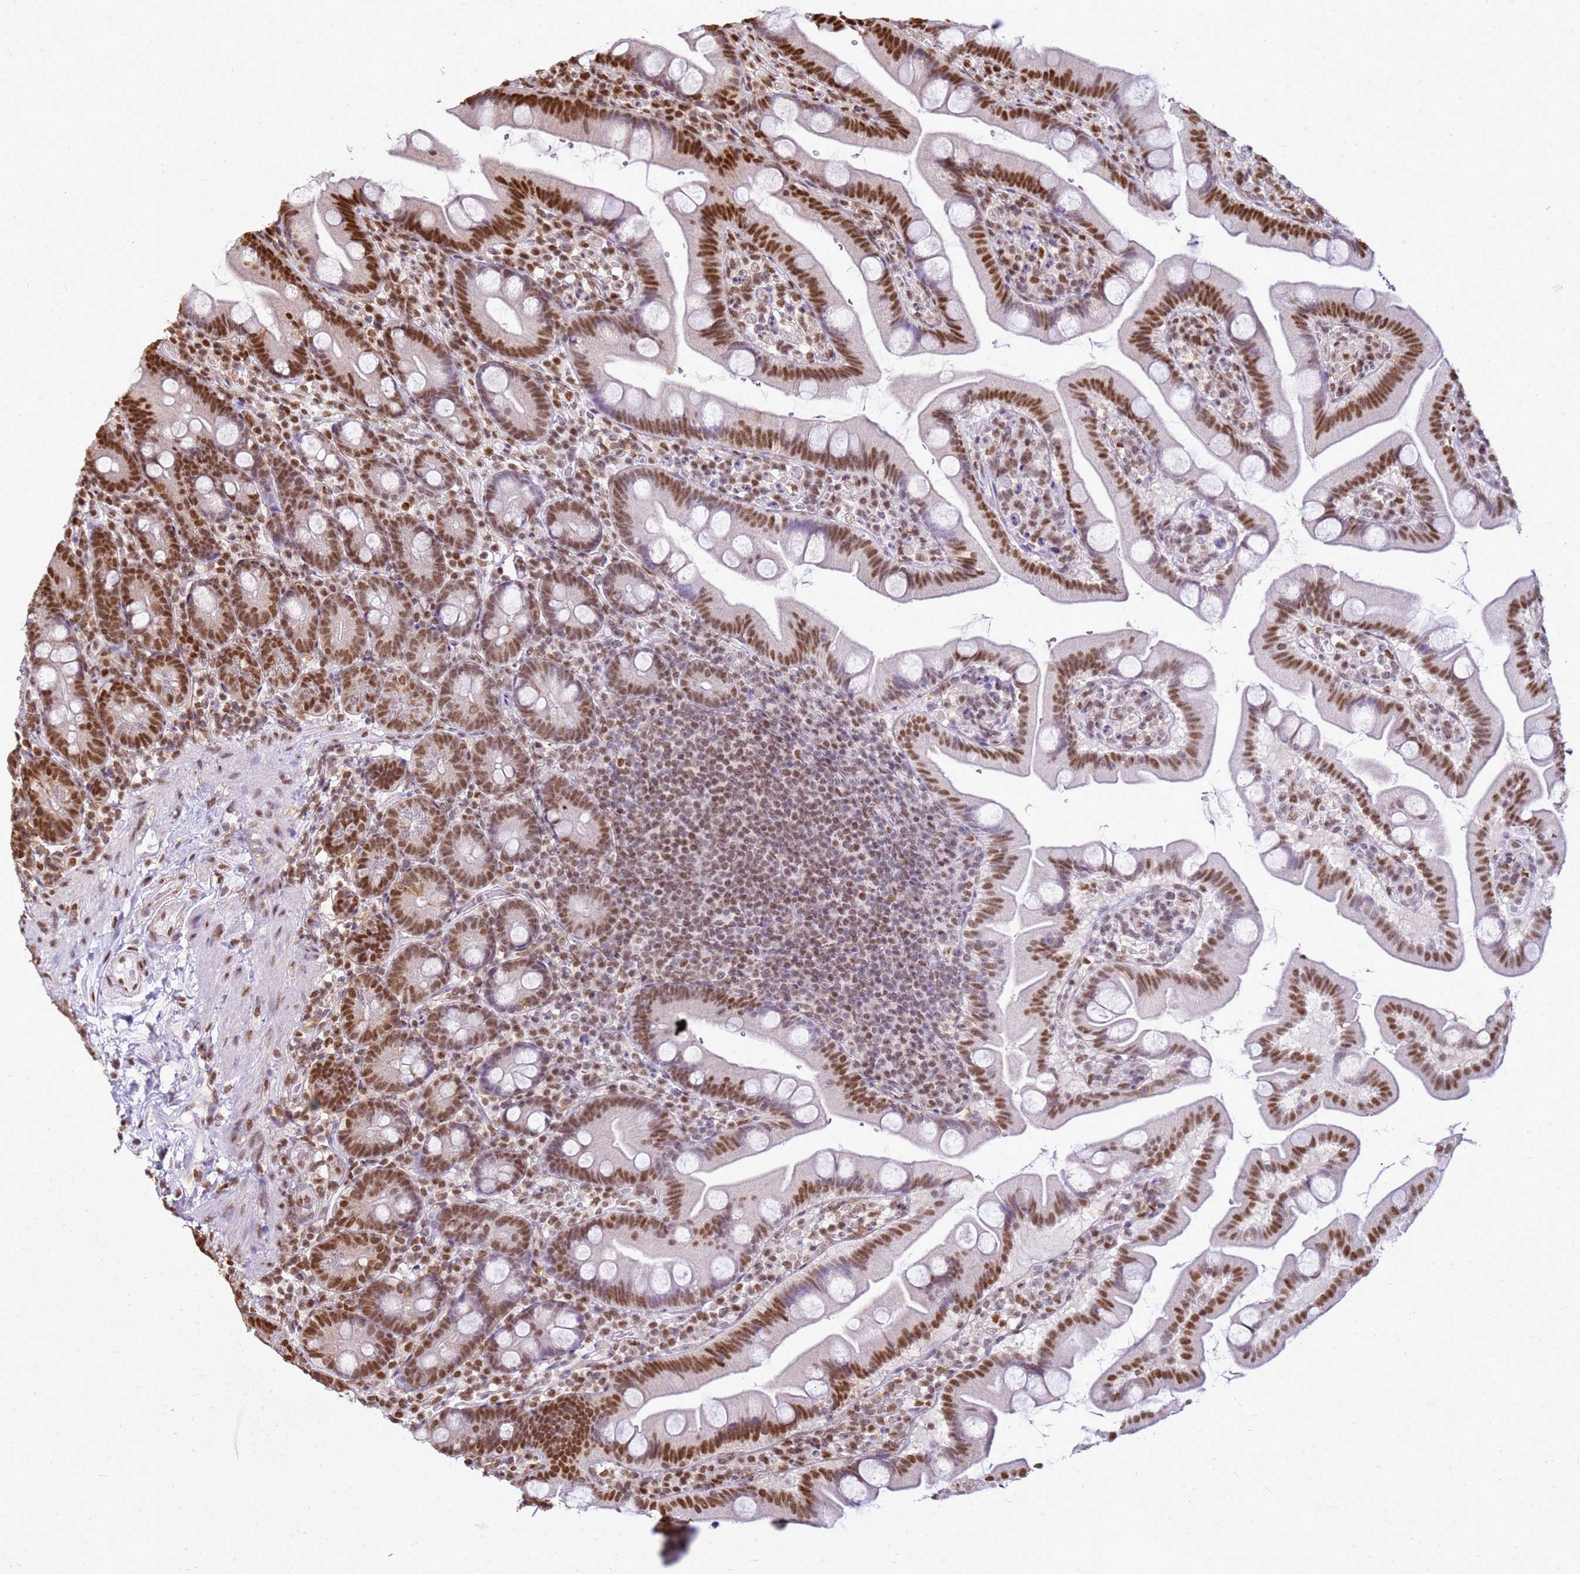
{"staining": {"intensity": "moderate", "quantity": ">75%", "location": "nuclear"}, "tissue": "small intestine", "cell_type": "Glandular cells", "image_type": "normal", "snomed": [{"axis": "morphology", "description": "Normal tissue, NOS"}, {"axis": "topography", "description": "Small intestine"}], "caption": "Benign small intestine demonstrates moderate nuclear expression in approximately >75% of glandular cells.", "gene": "APEX1", "patient": {"sex": "female", "age": 68}}